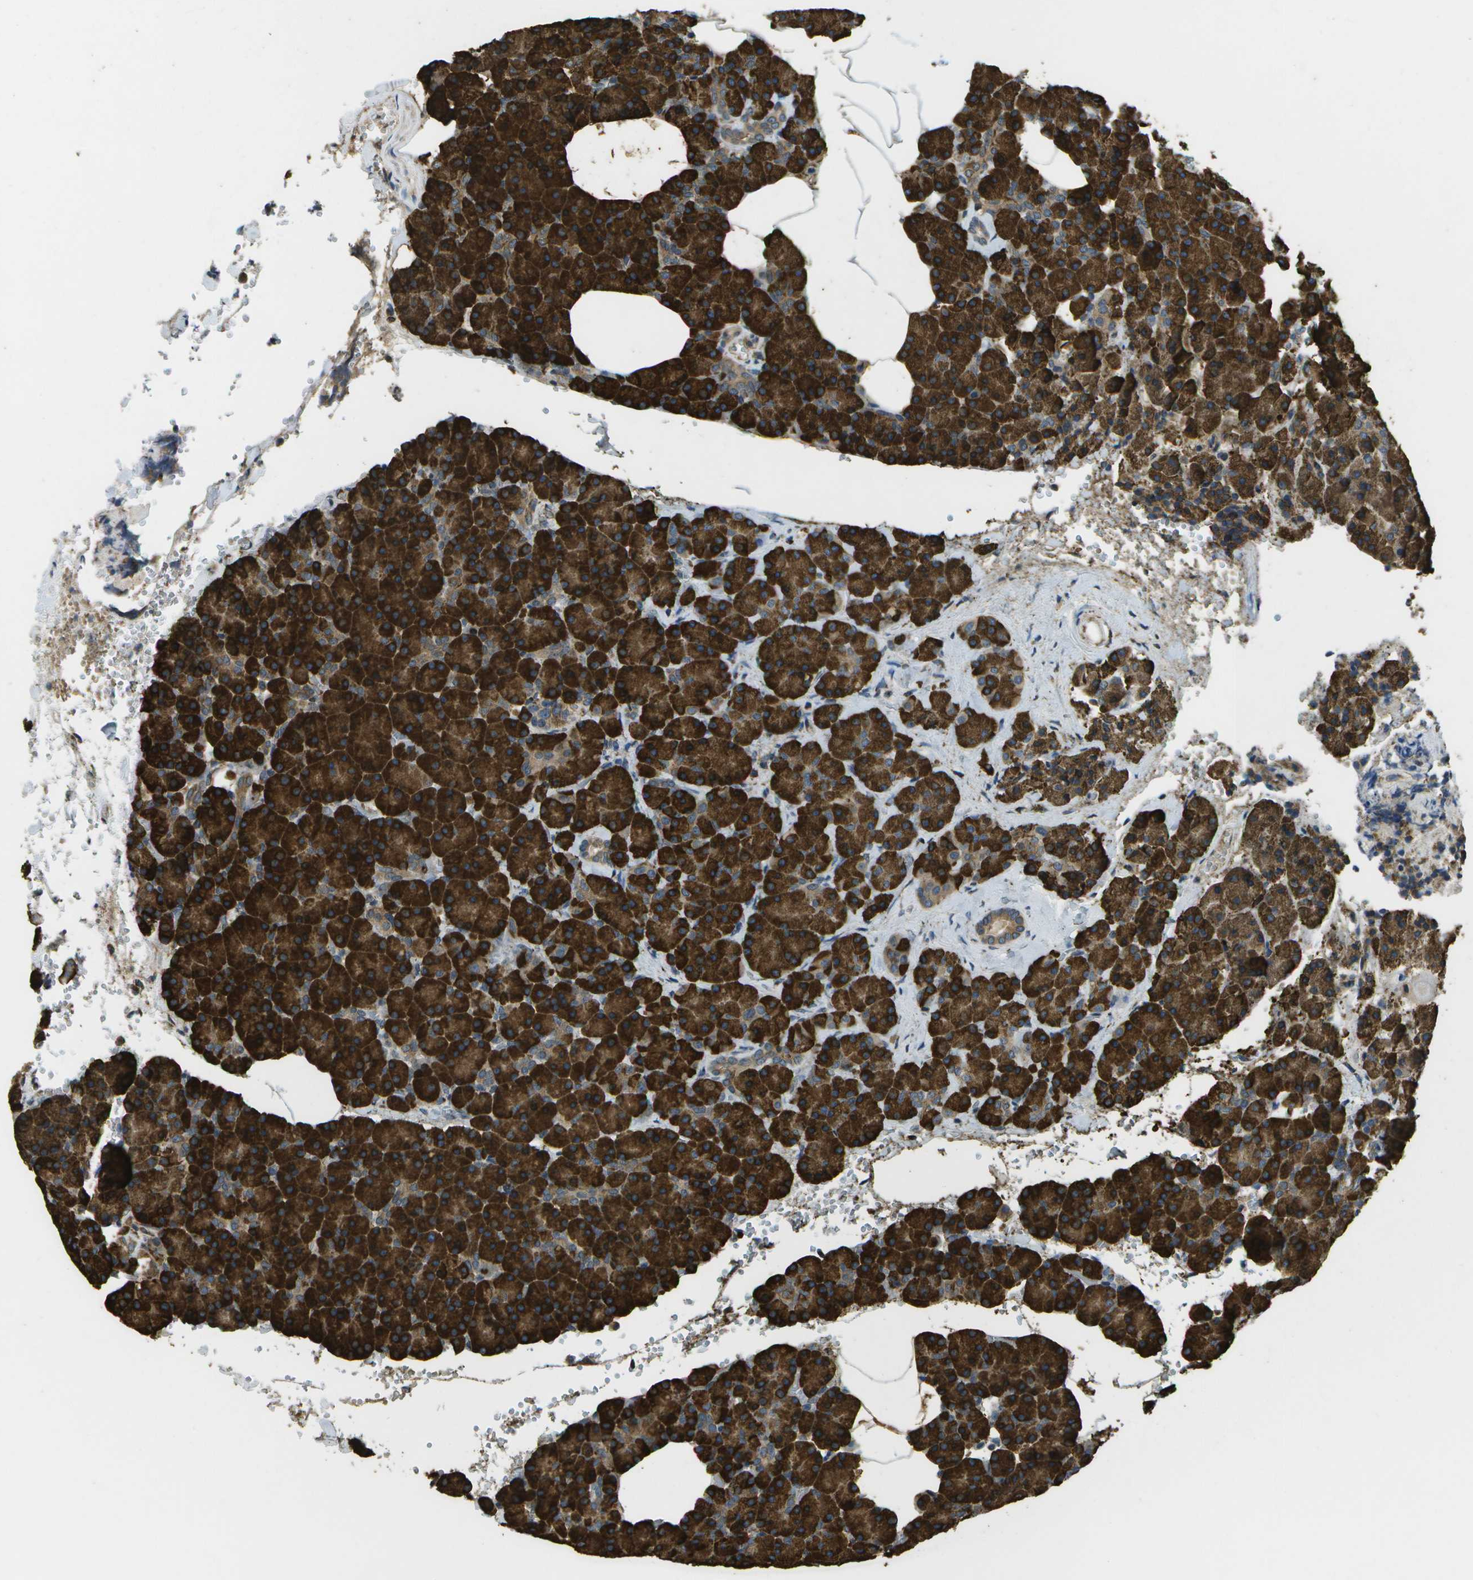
{"staining": {"intensity": "strong", "quantity": ">75%", "location": "cytoplasmic/membranous"}, "tissue": "pancreas", "cell_type": "Exocrine glandular cells", "image_type": "normal", "snomed": [{"axis": "morphology", "description": "Normal tissue, NOS"}, {"axis": "topography", "description": "Pancreas"}], "caption": "Pancreas stained with immunohistochemistry (IHC) displays strong cytoplasmic/membranous staining in approximately >75% of exocrine glandular cells. The protein is stained brown, and the nuclei are stained in blue (DAB IHC with brightfield microscopy, high magnification).", "gene": "PDIA4", "patient": {"sex": "female", "age": 35}}